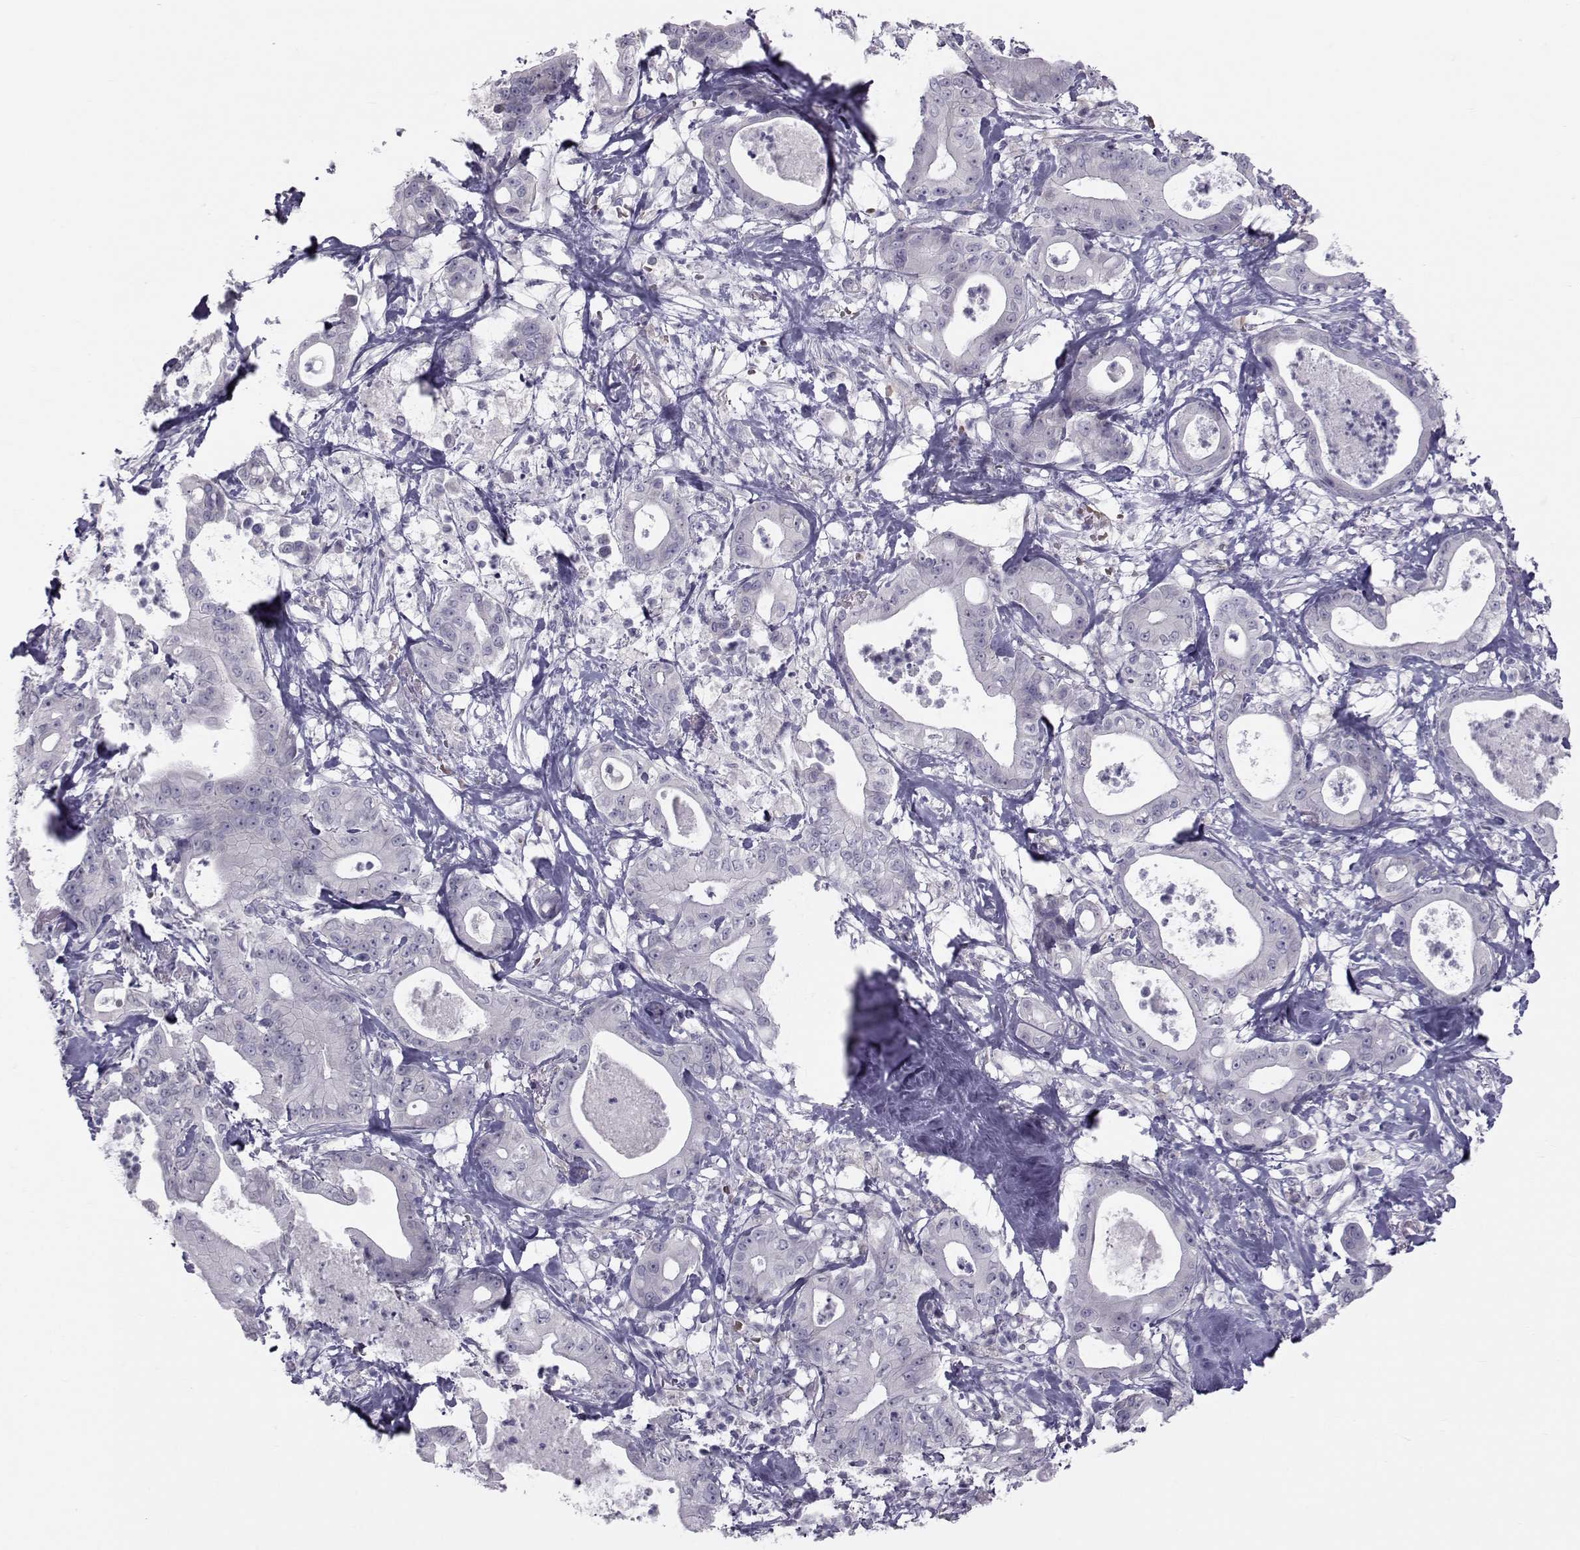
{"staining": {"intensity": "negative", "quantity": "none", "location": "none"}, "tissue": "pancreatic cancer", "cell_type": "Tumor cells", "image_type": "cancer", "snomed": [{"axis": "morphology", "description": "Adenocarcinoma, NOS"}, {"axis": "topography", "description": "Pancreas"}], "caption": "Immunohistochemistry of pancreatic cancer (adenocarcinoma) reveals no positivity in tumor cells.", "gene": "GARIN3", "patient": {"sex": "male", "age": 71}}